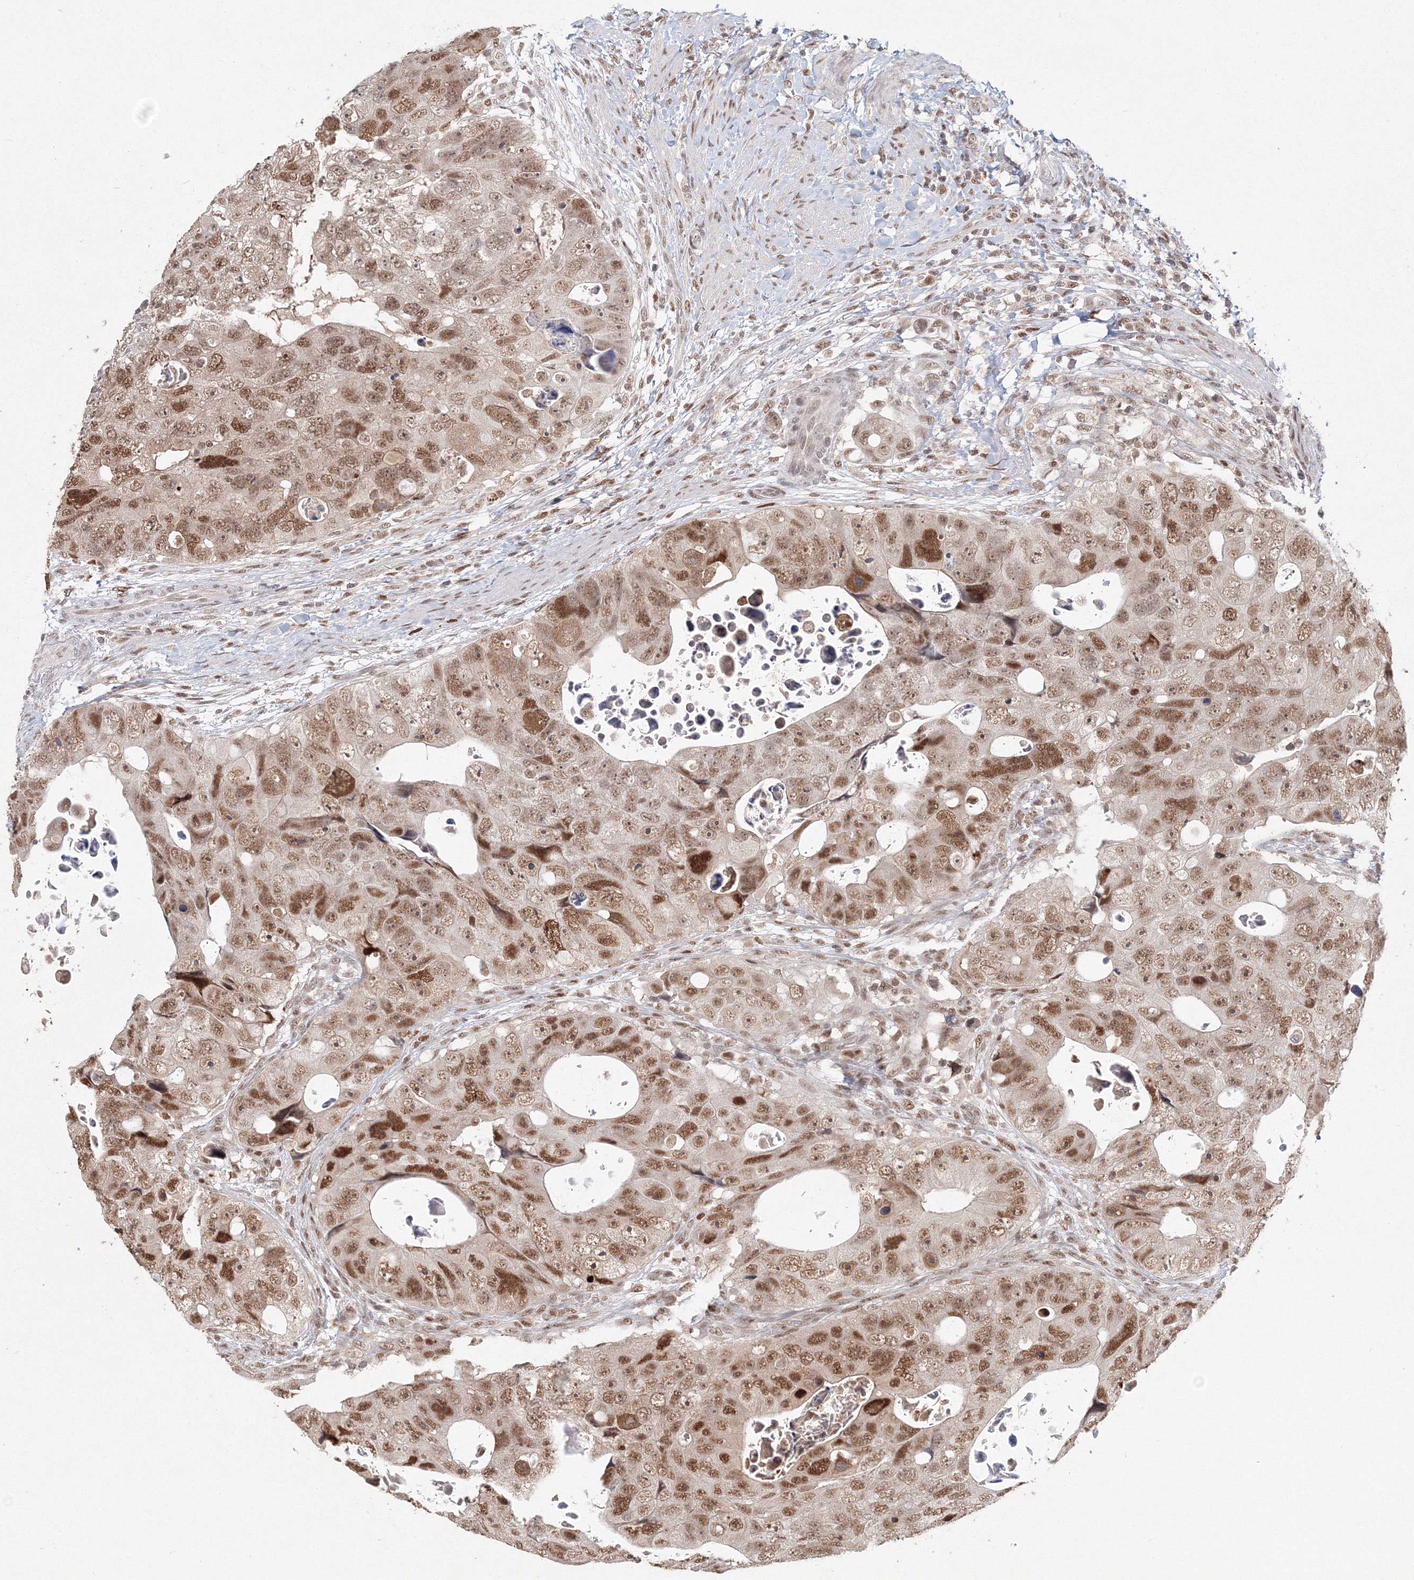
{"staining": {"intensity": "moderate", "quantity": ">75%", "location": "nuclear"}, "tissue": "colorectal cancer", "cell_type": "Tumor cells", "image_type": "cancer", "snomed": [{"axis": "morphology", "description": "Adenocarcinoma, NOS"}, {"axis": "topography", "description": "Rectum"}], "caption": "Human colorectal cancer stained for a protein (brown) displays moderate nuclear positive staining in about >75% of tumor cells.", "gene": "IWS1", "patient": {"sex": "male", "age": 59}}